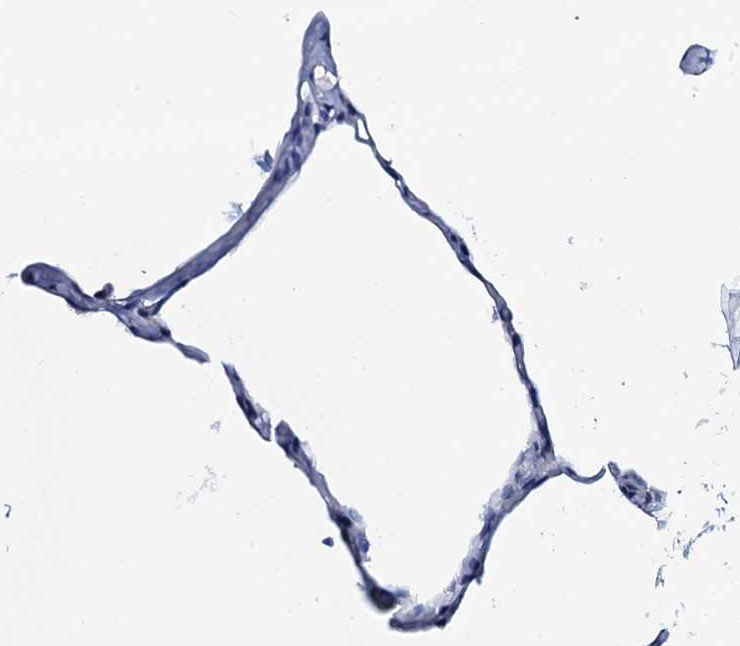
{"staining": {"intensity": "negative", "quantity": "none", "location": "none"}, "tissue": "lung", "cell_type": "Alveolar cells", "image_type": "normal", "snomed": [{"axis": "morphology", "description": "Normal tissue, NOS"}, {"axis": "topography", "description": "Lung"}], "caption": "Micrograph shows no significant protein staining in alveolar cells of unremarkable lung.", "gene": "GYS2", "patient": {"sex": "male", "age": 65}}